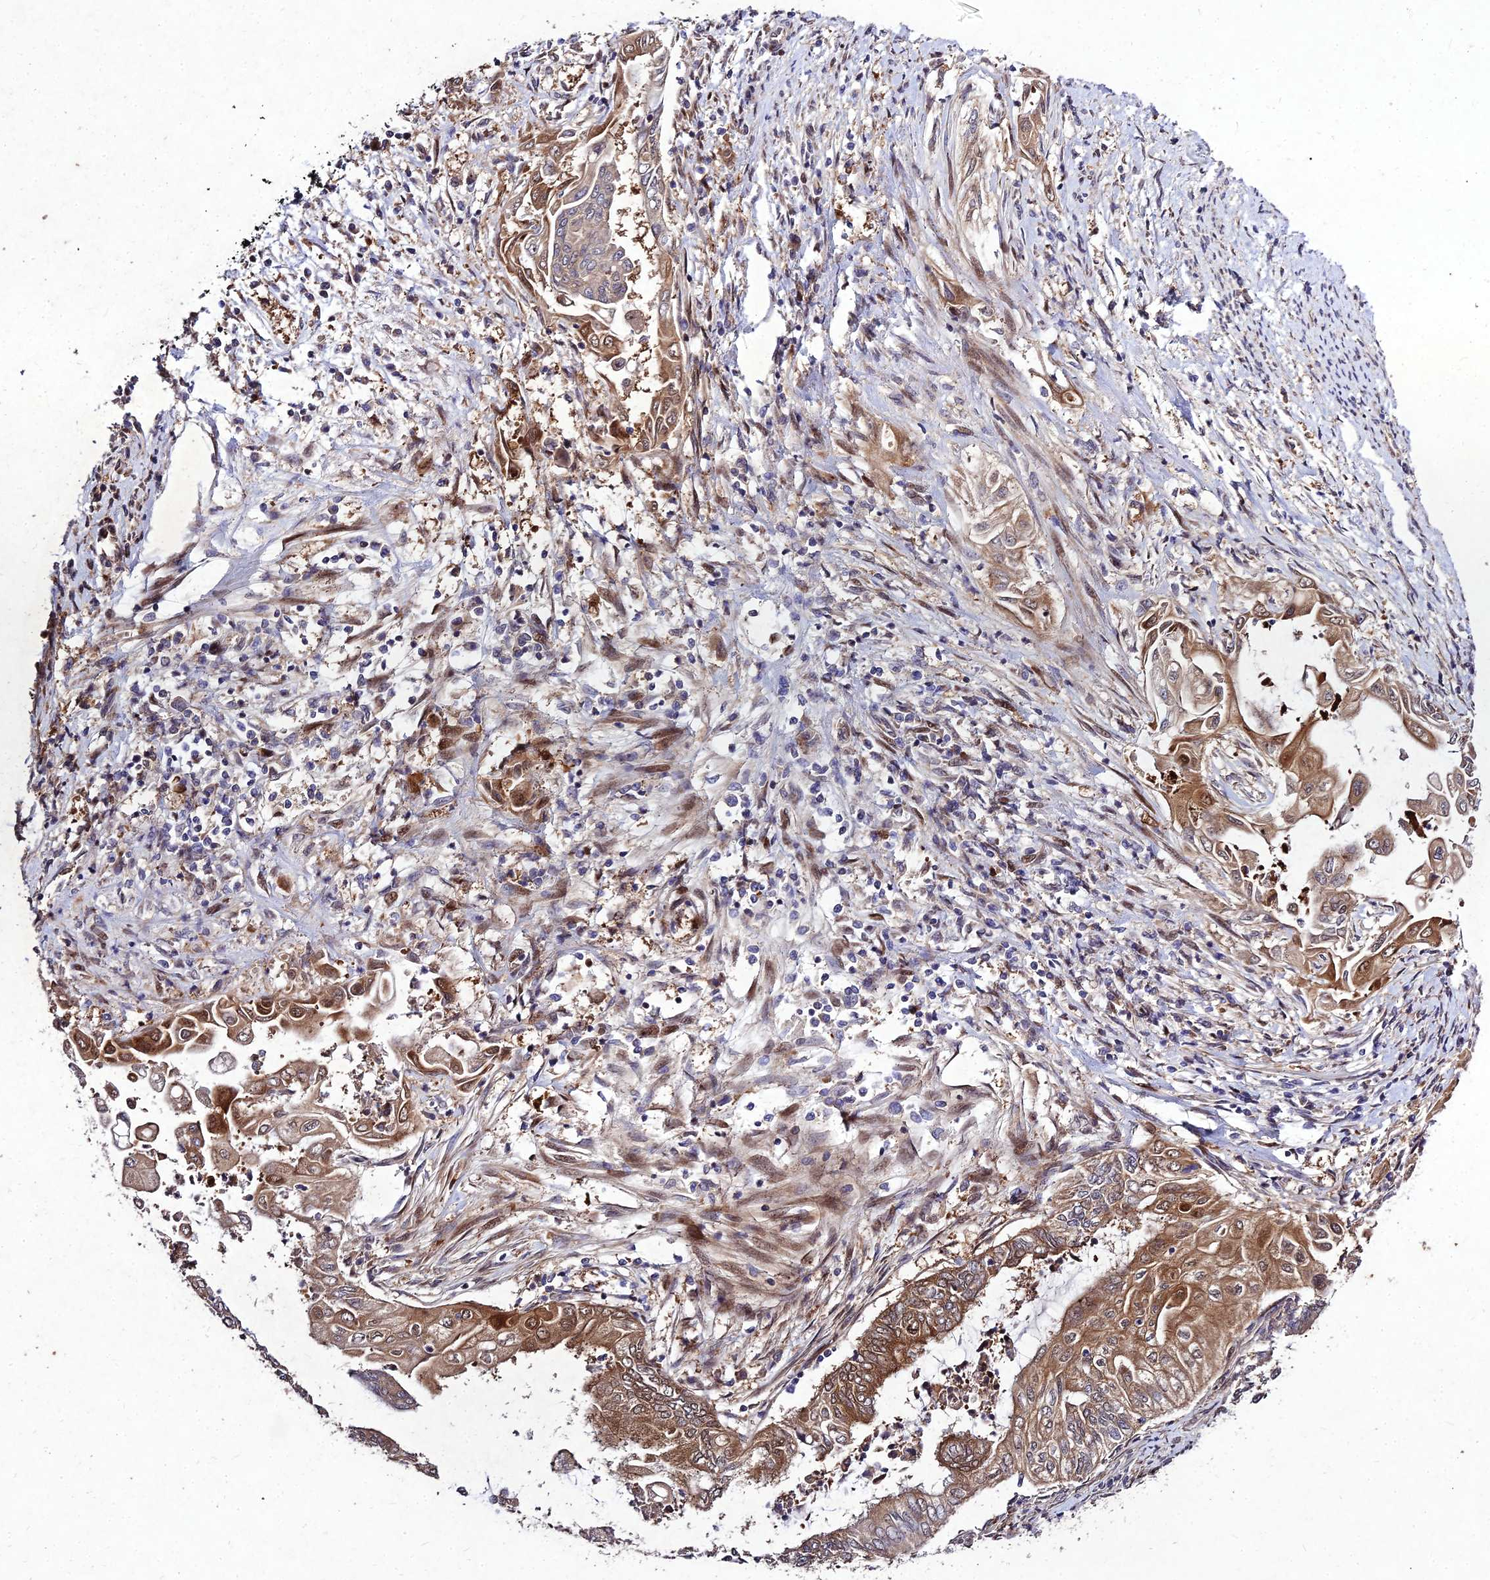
{"staining": {"intensity": "moderate", "quantity": "25%-75%", "location": "cytoplasmic/membranous"}, "tissue": "endometrial cancer", "cell_type": "Tumor cells", "image_type": "cancer", "snomed": [{"axis": "morphology", "description": "Adenocarcinoma, NOS"}, {"axis": "topography", "description": "Uterus"}, {"axis": "topography", "description": "Endometrium"}], "caption": "Human endometrial cancer stained with a brown dye shows moderate cytoplasmic/membranous positive staining in about 25%-75% of tumor cells.", "gene": "MKKS", "patient": {"sex": "female", "age": 70}}